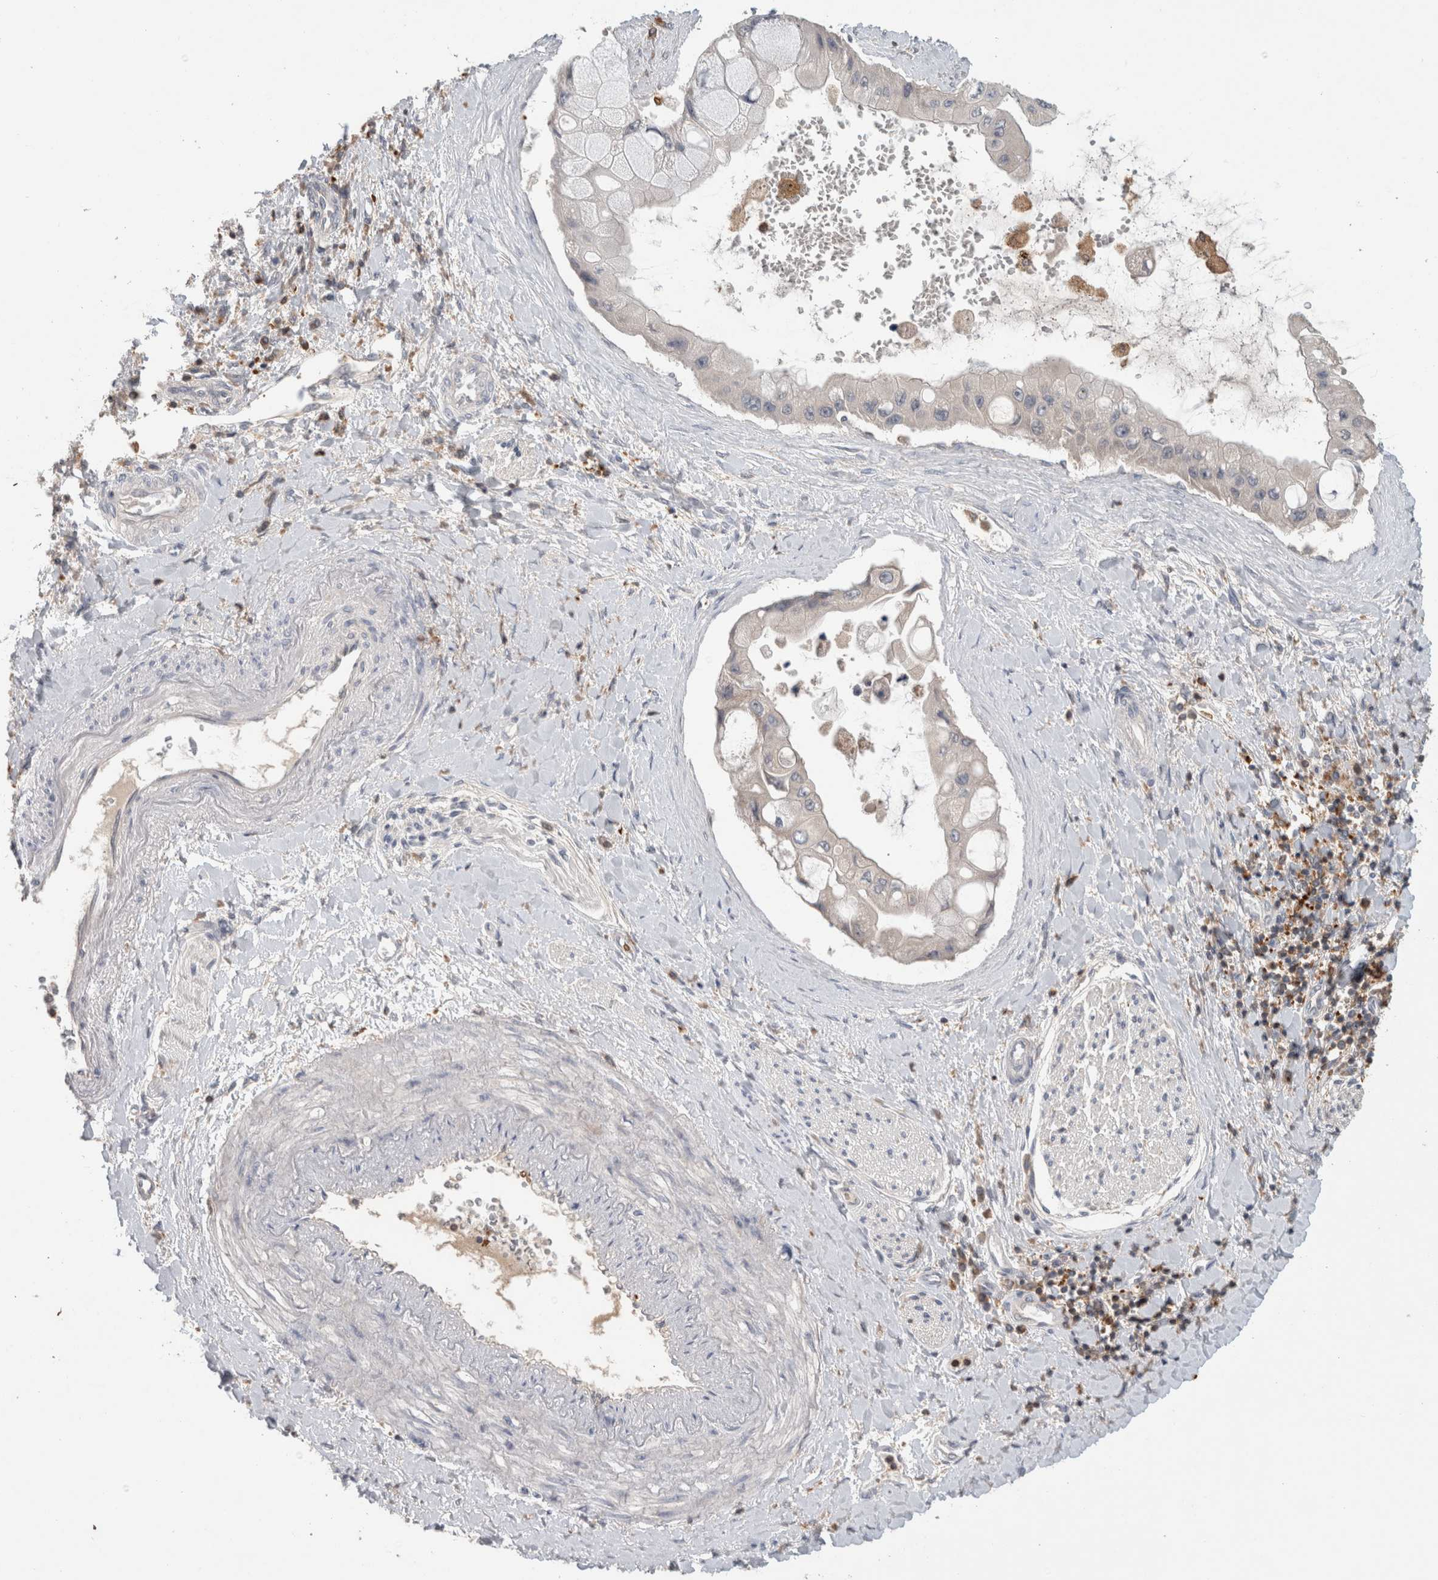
{"staining": {"intensity": "negative", "quantity": "none", "location": "none"}, "tissue": "liver cancer", "cell_type": "Tumor cells", "image_type": "cancer", "snomed": [{"axis": "morphology", "description": "Cholangiocarcinoma"}, {"axis": "topography", "description": "Liver"}], "caption": "Immunohistochemistry (IHC) of human cholangiocarcinoma (liver) reveals no expression in tumor cells. (DAB immunohistochemistry (IHC), high magnification).", "gene": "GFRA2", "patient": {"sex": "male", "age": 50}}